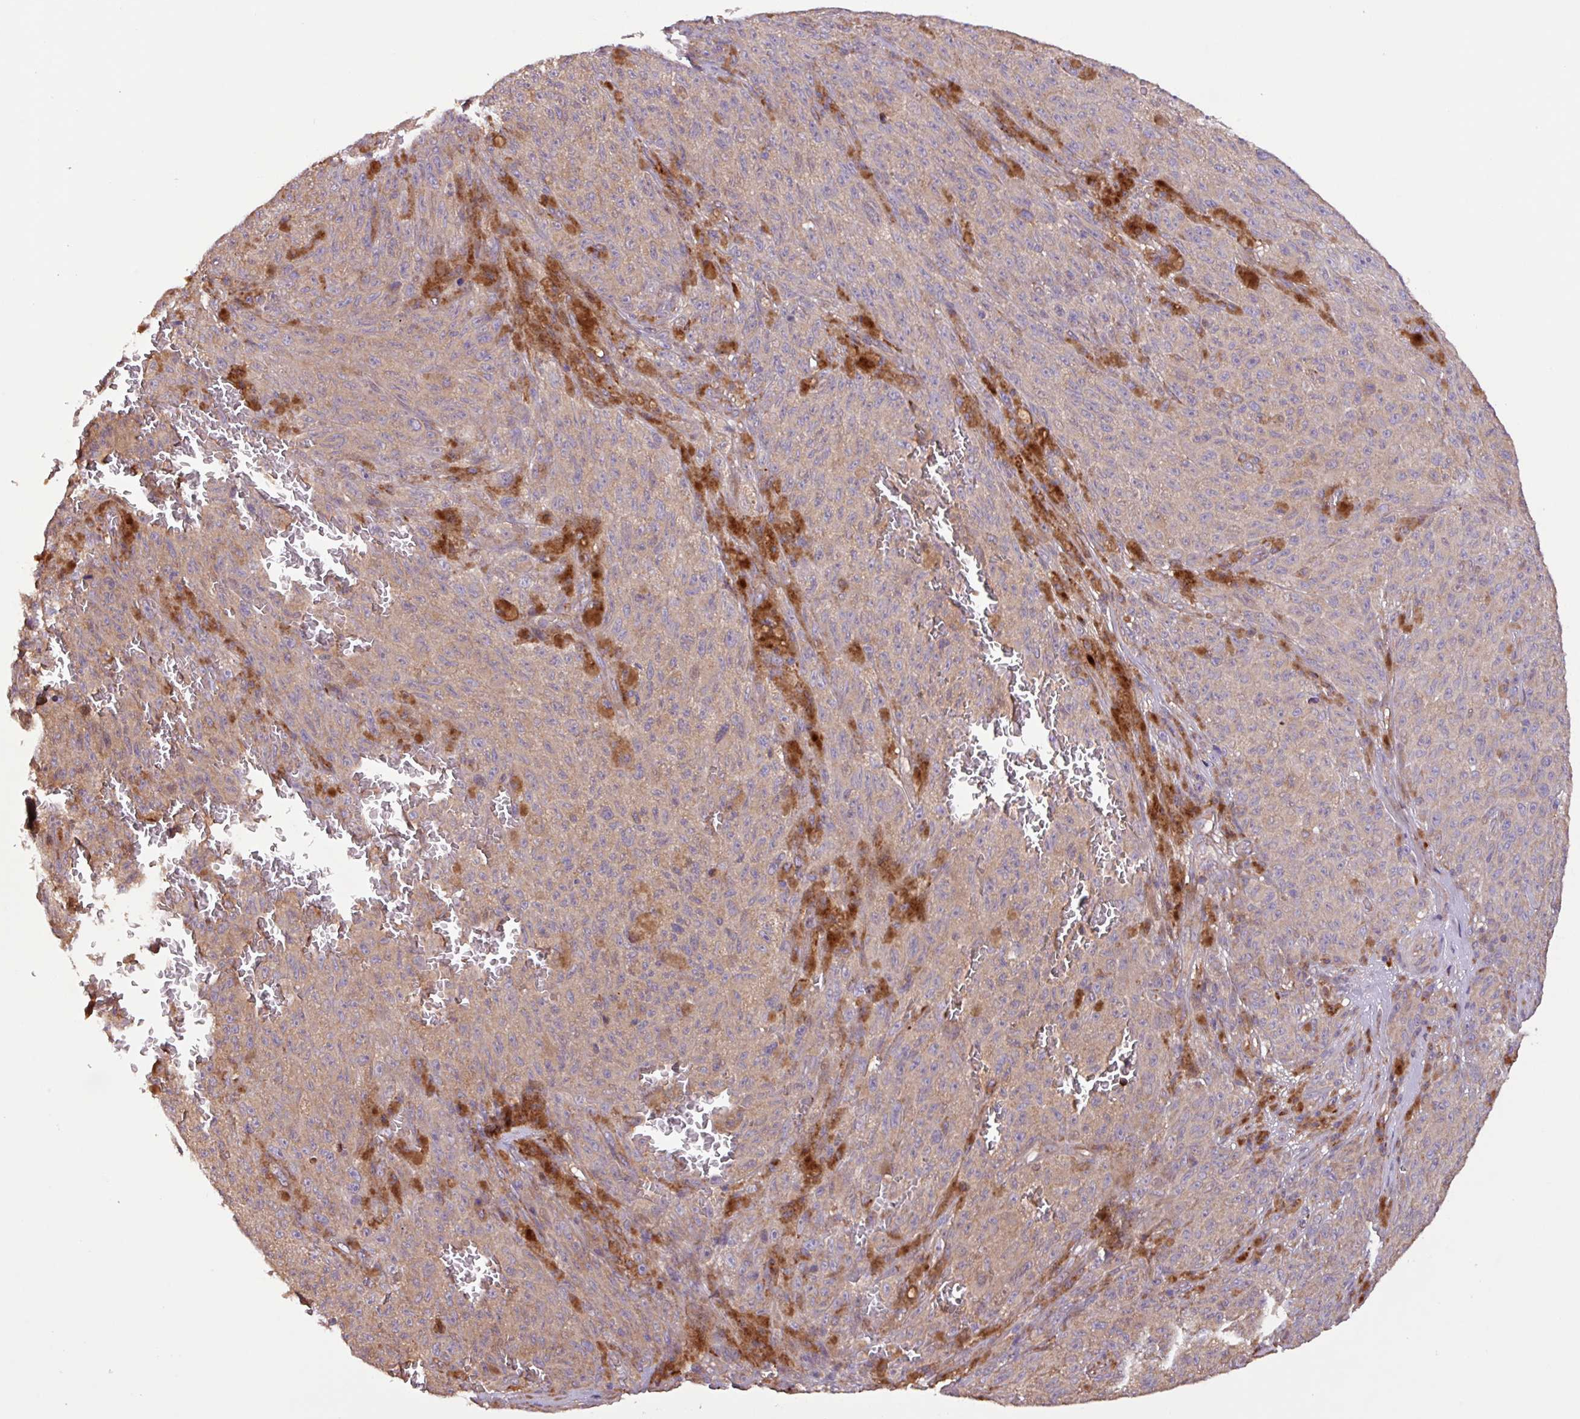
{"staining": {"intensity": "moderate", "quantity": ">75%", "location": "cytoplasmic/membranous"}, "tissue": "melanoma", "cell_type": "Tumor cells", "image_type": "cancer", "snomed": [{"axis": "morphology", "description": "Malignant melanoma, NOS"}, {"axis": "topography", "description": "Skin"}], "caption": "Immunohistochemistry (IHC) of human melanoma exhibits medium levels of moderate cytoplasmic/membranous expression in about >75% of tumor cells.", "gene": "PTPRQ", "patient": {"sex": "female", "age": 82}}